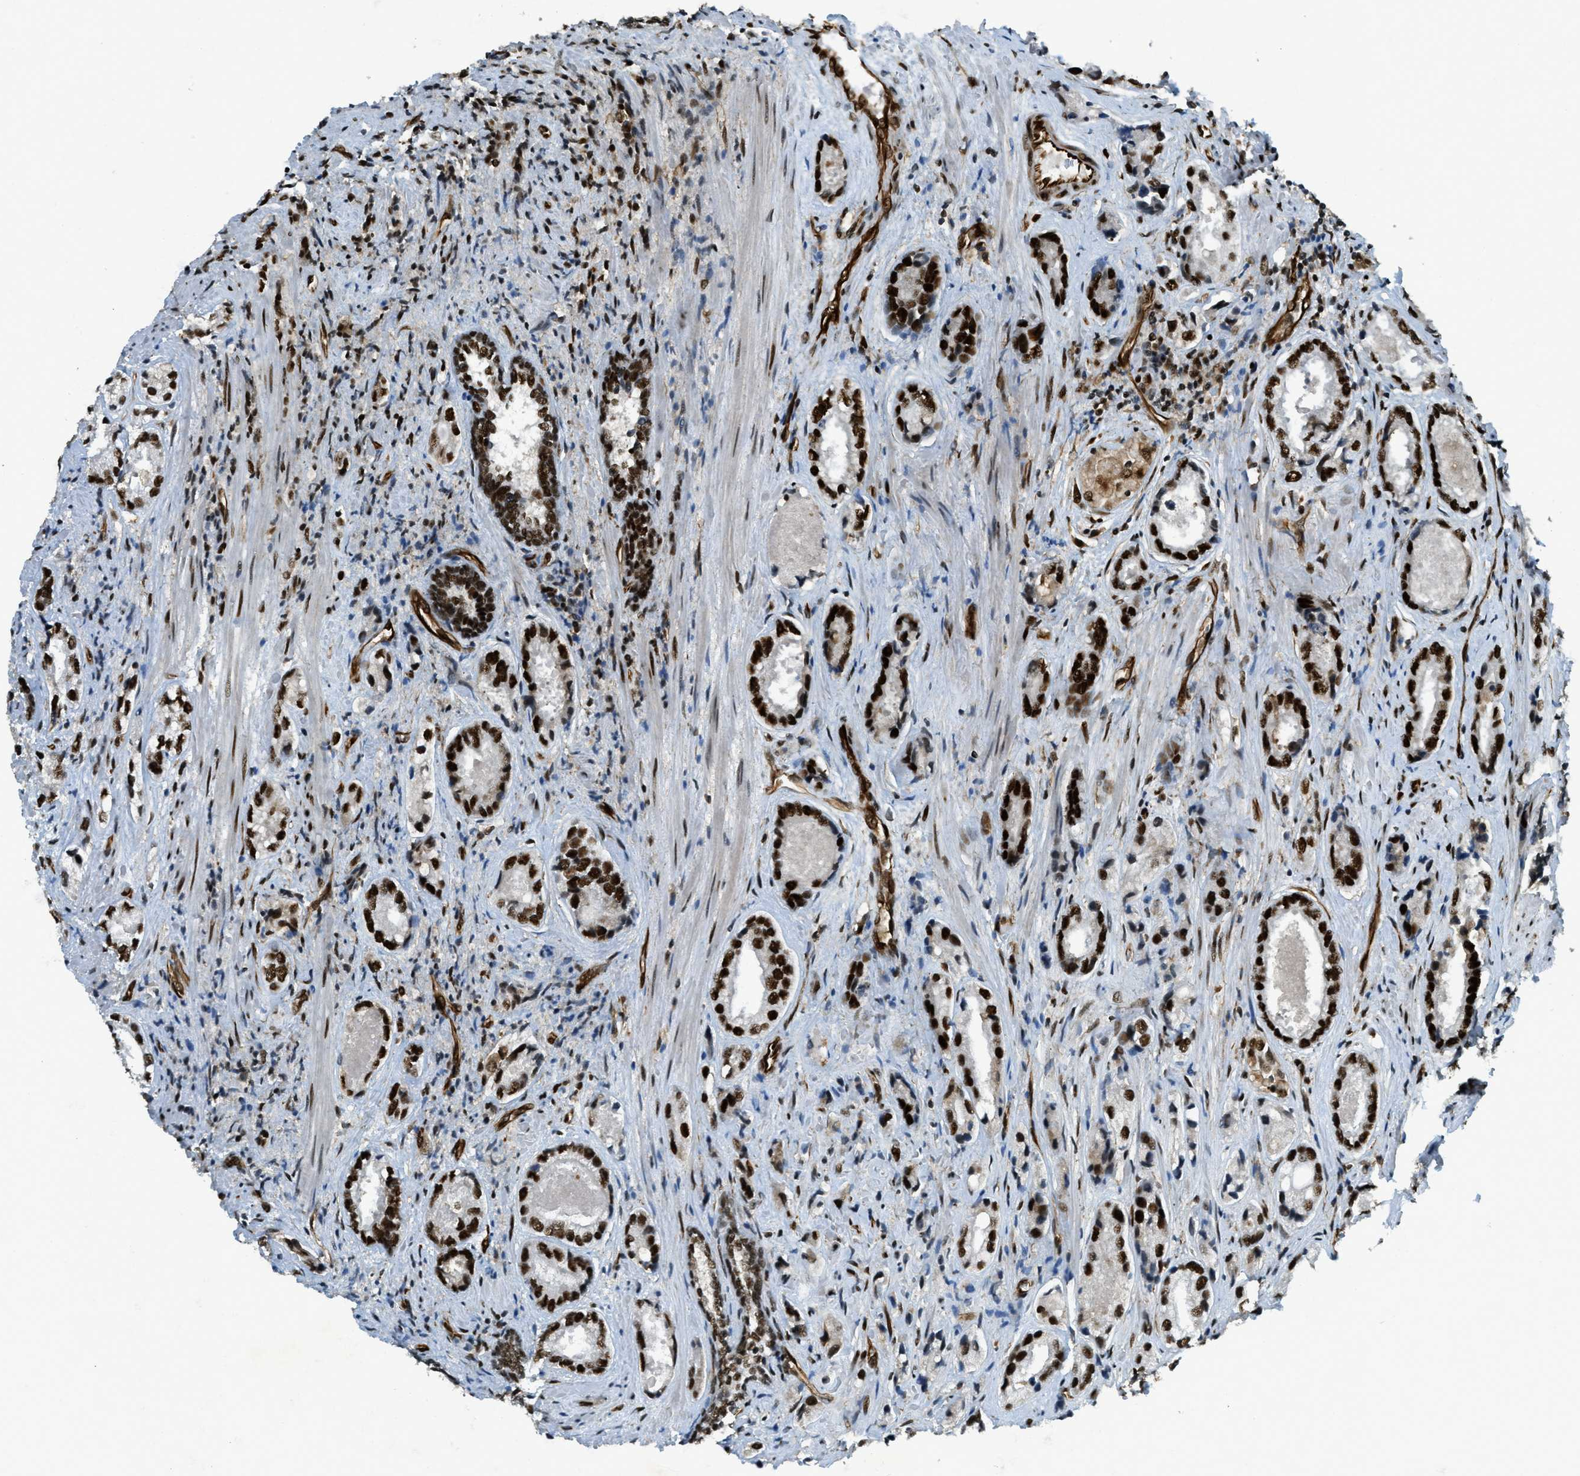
{"staining": {"intensity": "strong", "quantity": ">75%", "location": "nuclear"}, "tissue": "prostate cancer", "cell_type": "Tumor cells", "image_type": "cancer", "snomed": [{"axis": "morphology", "description": "Adenocarcinoma, High grade"}, {"axis": "topography", "description": "Prostate"}], "caption": "Strong nuclear staining is appreciated in approximately >75% of tumor cells in prostate cancer.", "gene": "ZFR", "patient": {"sex": "male", "age": 61}}